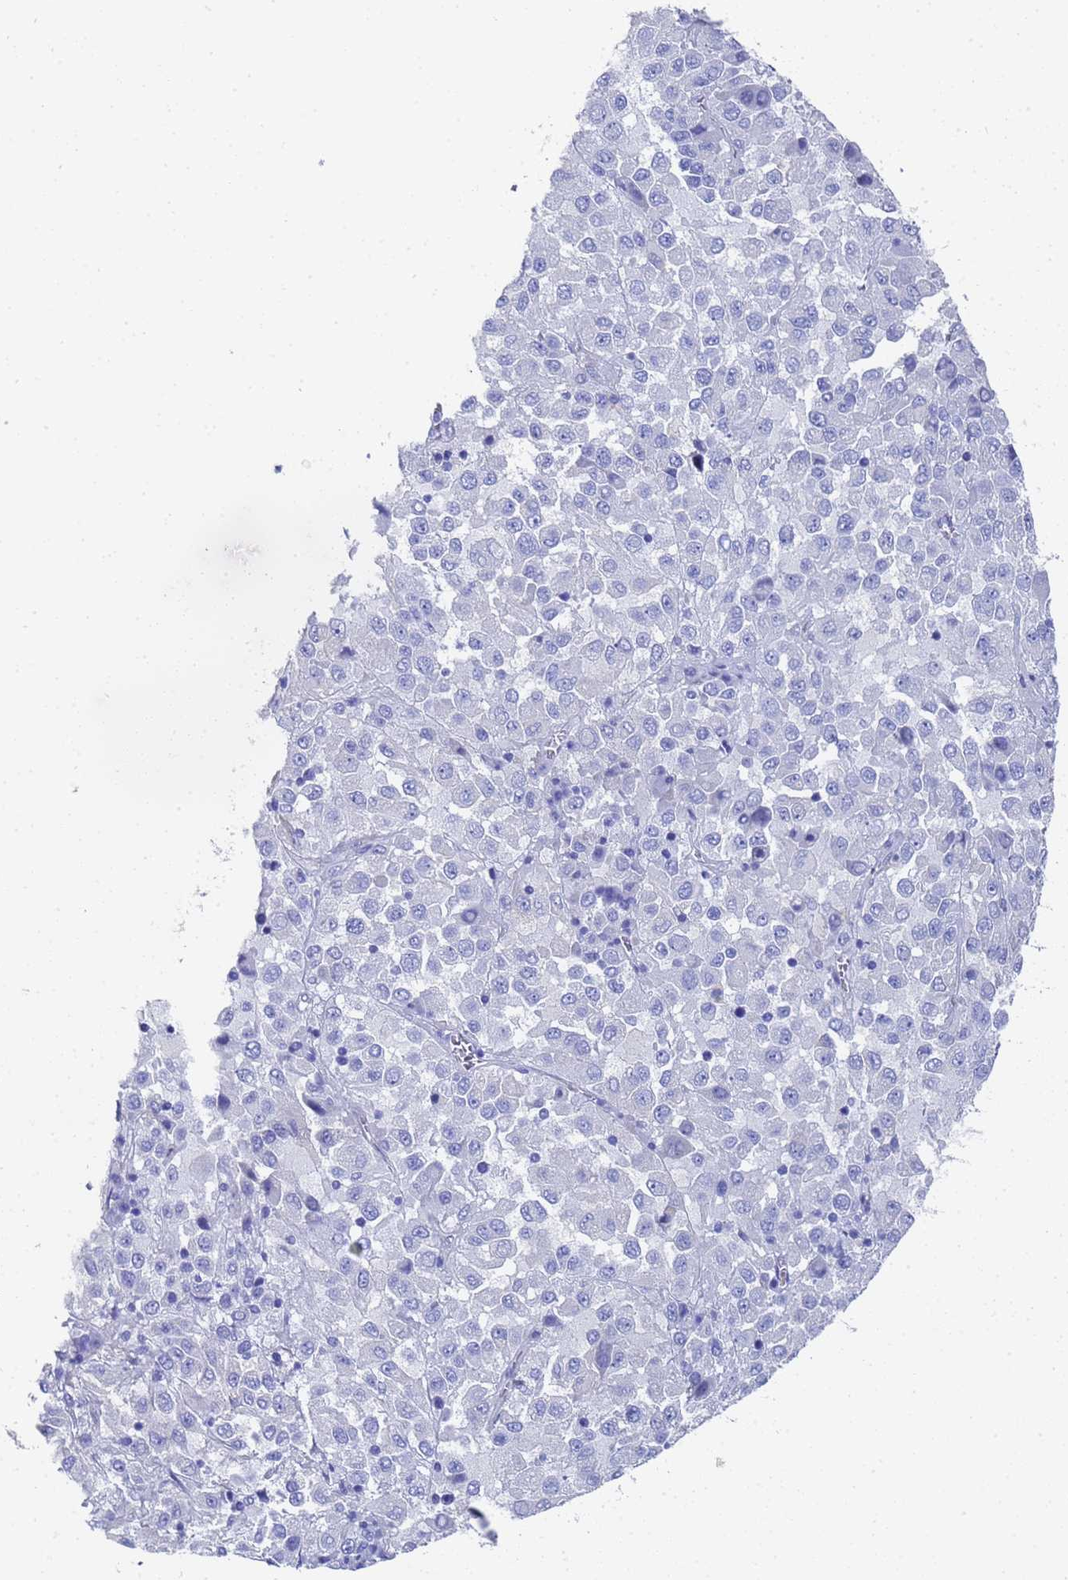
{"staining": {"intensity": "negative", "quantity": "none", "location": "none"}, "tissue": "melanoma", "cell_type": "Tumor cells", "image_type": "cancer", "snomed": [{"axis": "morphology", "description": "Malignant melanoma, Metastatic site"}, {"axis": "topography", "description": "Lung"}], "caption": "A histopathology image of melanoma stained for a protein displays no brown staining in tumor cells.", "gene": "TUBB1", "patient": {"sex": "male", "age": 64}}